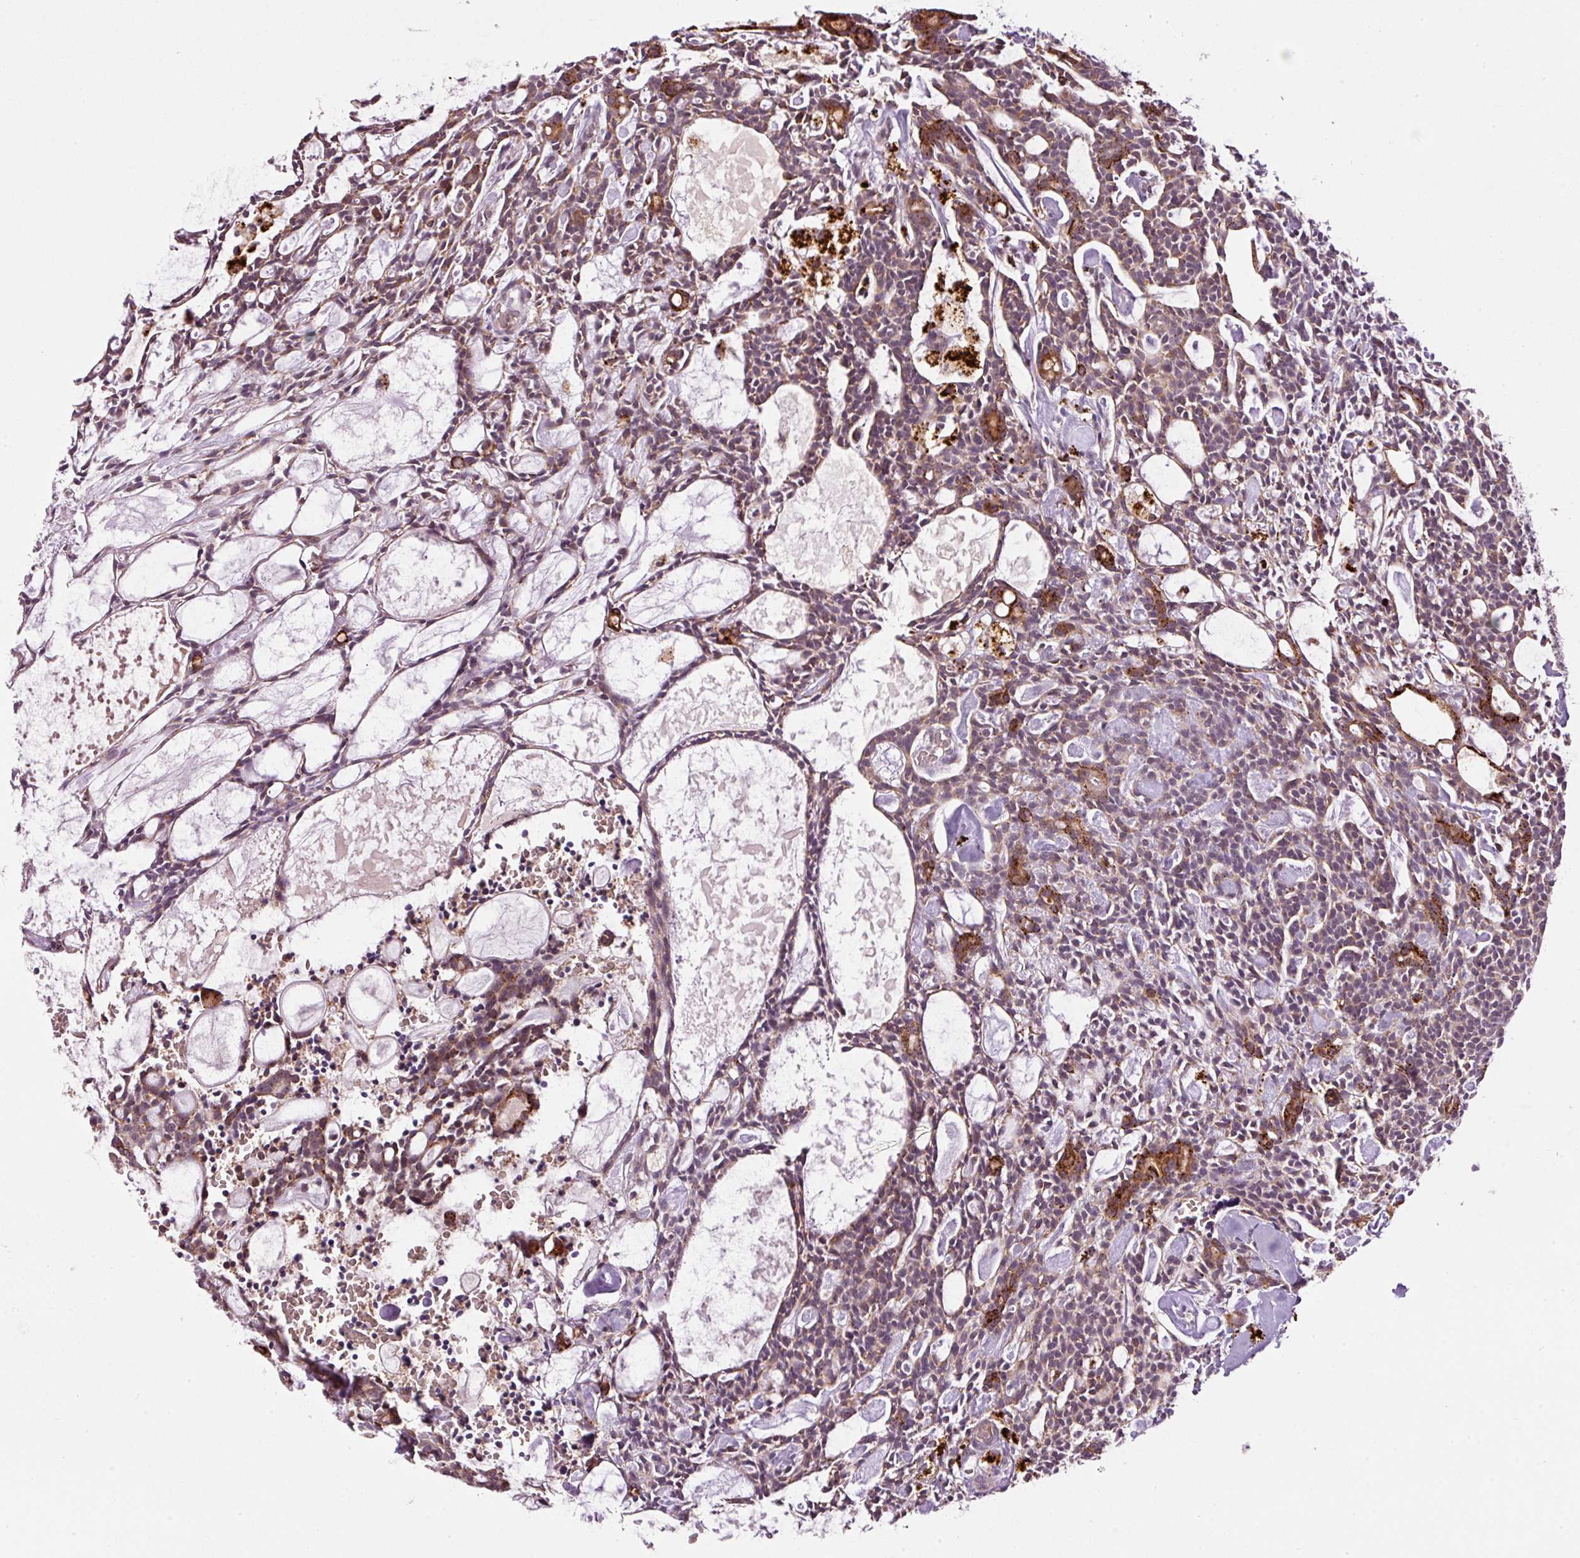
{"staining": {"intensity": "weak", "quantity": ">75%", "location": "cytoplasmic/membranous"}, "tissue": "head and neck cancer", "cell_type": "Tumor cells", "image_type": "cancer", "snomed": [{"axis": "morphology", "description": "Adenocarcinoma, NOS"}, {"axis": "topography", "description": "Salivary gland"}, {"axis": "topography", "description": "Head-Neck"}], "caption": "This is an image of IHC staining of head and neck cancer (adenocarcinoma), which shows weak positivity in the cytoplasmic/membranous of tumor cells.", "gene": "ZNF639", "patient": {"sex": "male", "age": 55}}